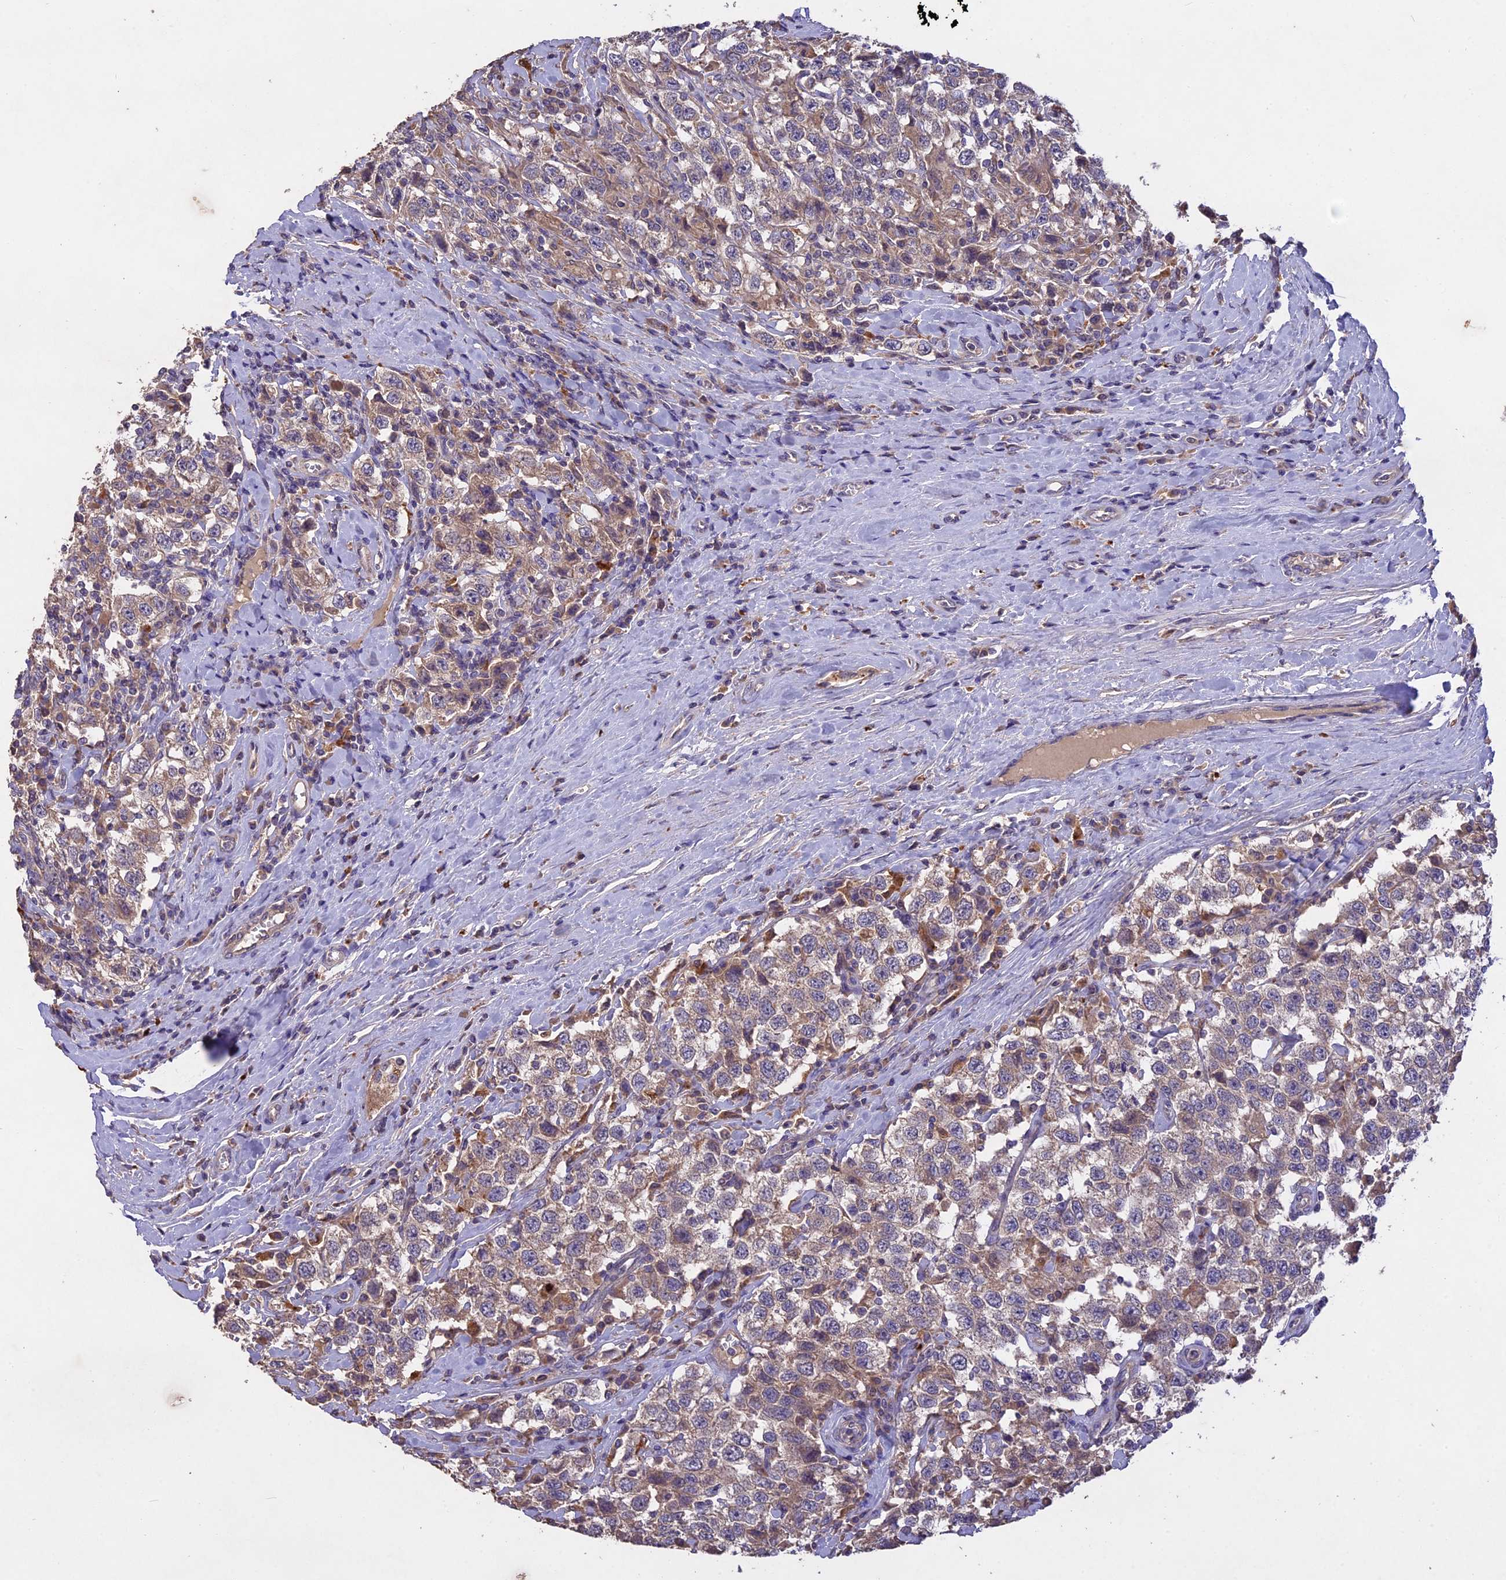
{"staining": {"intensity": "weak", "quantity": "25%-75%", "location": "cytoplasmic/membranous"}, "tissue": "testis cancer", "cell_type": "Tumor cells", "image_type": "cancer", "snomed": [{"axis": "morphology", "description": "Seminoma, NOS"}, {"axis": "topography", "description": "Testis"}], "caption": "Immunohistochemical staining of human testis seminoma shows low levels of weak cytoplasmic/membranous positivity in approximately 25%-75% of tumor cells.", "gene": "SLC26A4", "patient": {"sex": "male", "age": 41}}